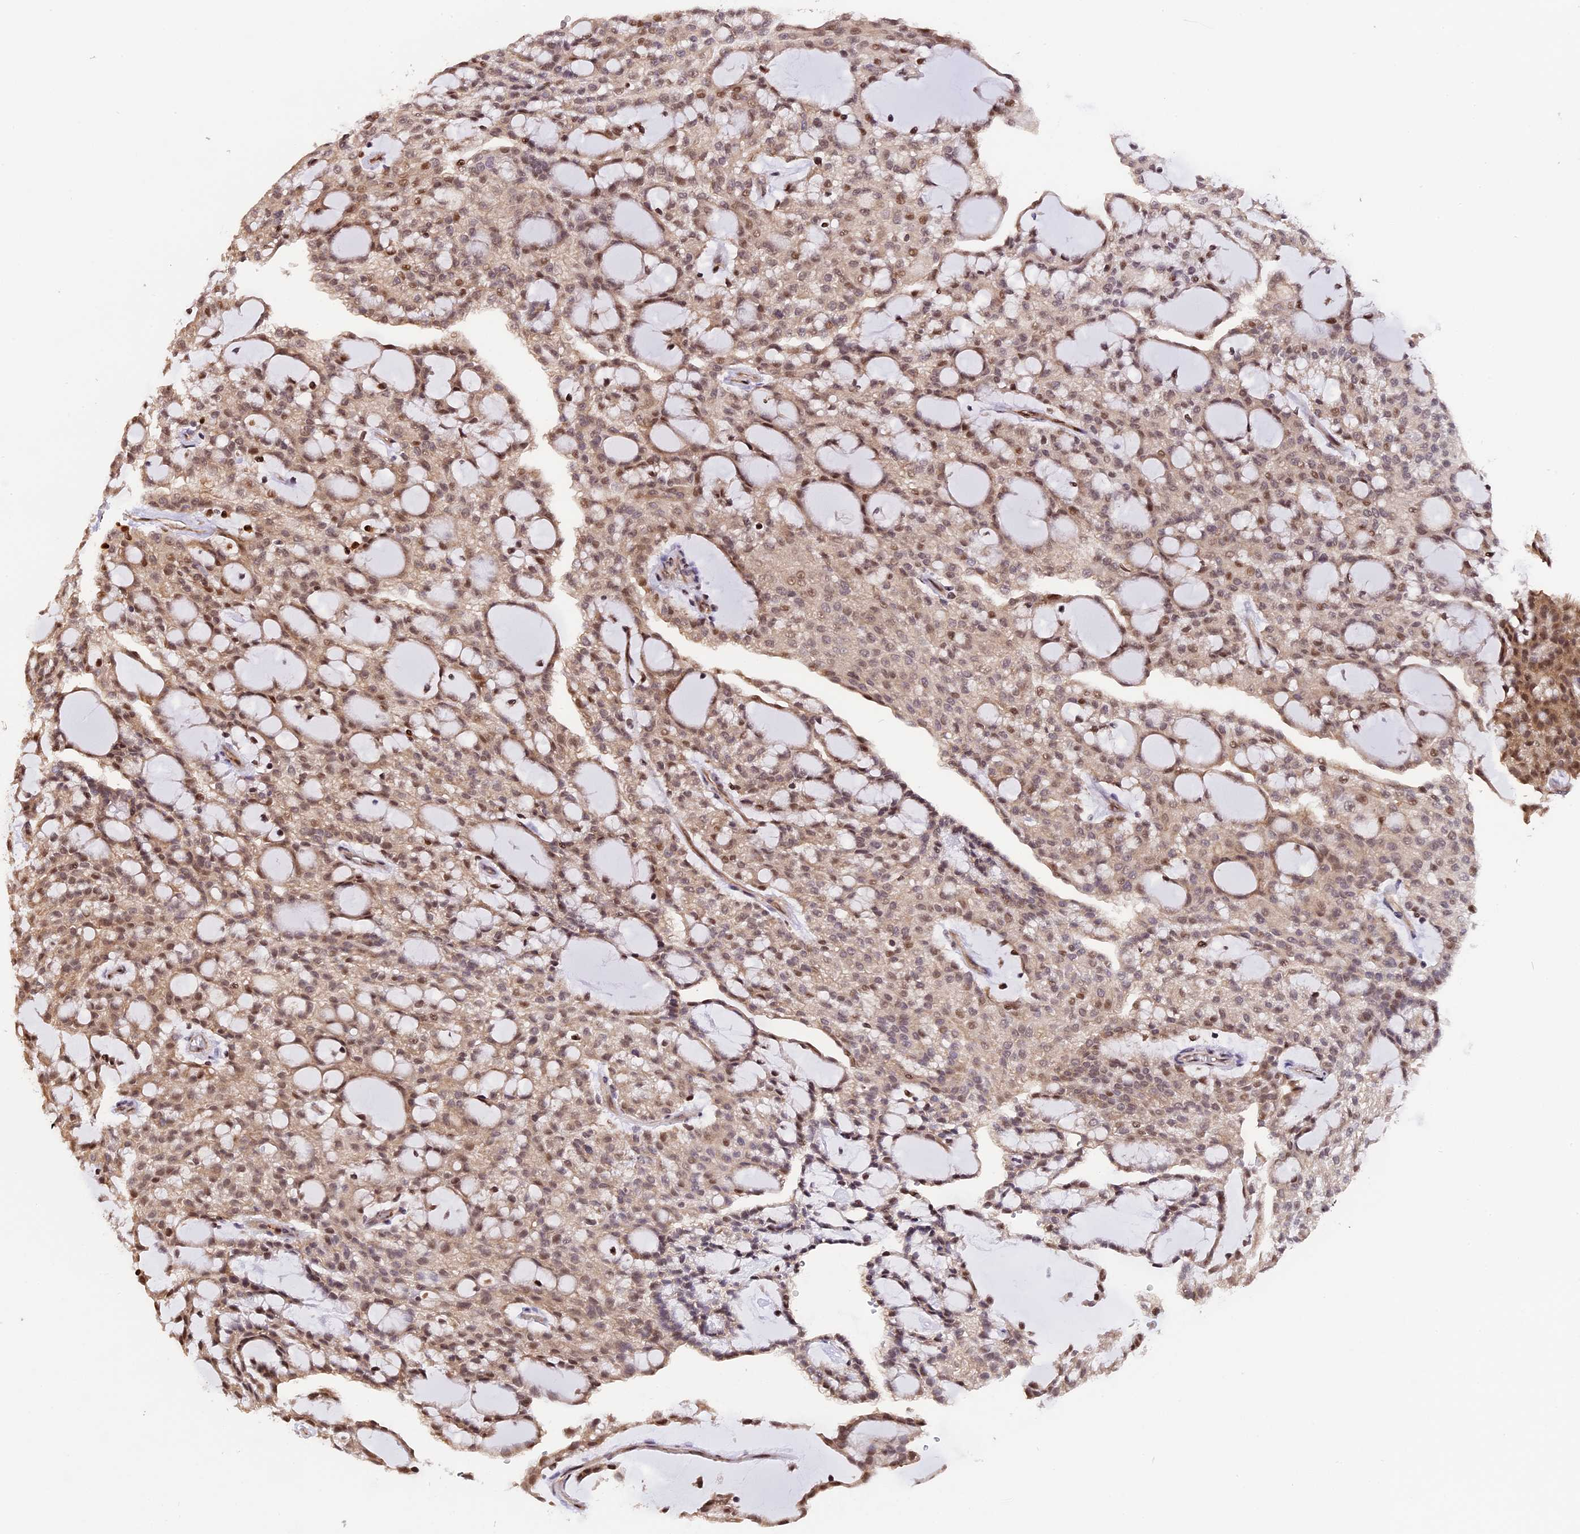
{"staining": {"intensity": "moderate", "quantity": ">75%", "location": "cytoplasmic/membranous,nuclear"}, "tissue": "renal cancer", "cell_type": "Tumor cells", "image_type": "cancer", "snomed": [{"axis": "morphology", "description": "Adenocarcinoma, NOS"}, {"axis": "topography", "description": "Kidney"}], "caption": "Human renal cancer stained with a protein marker displays moderate staining in tumor cells.", "gene": "HERPUD1", "patient": {"sex": "male", "age": 63}}